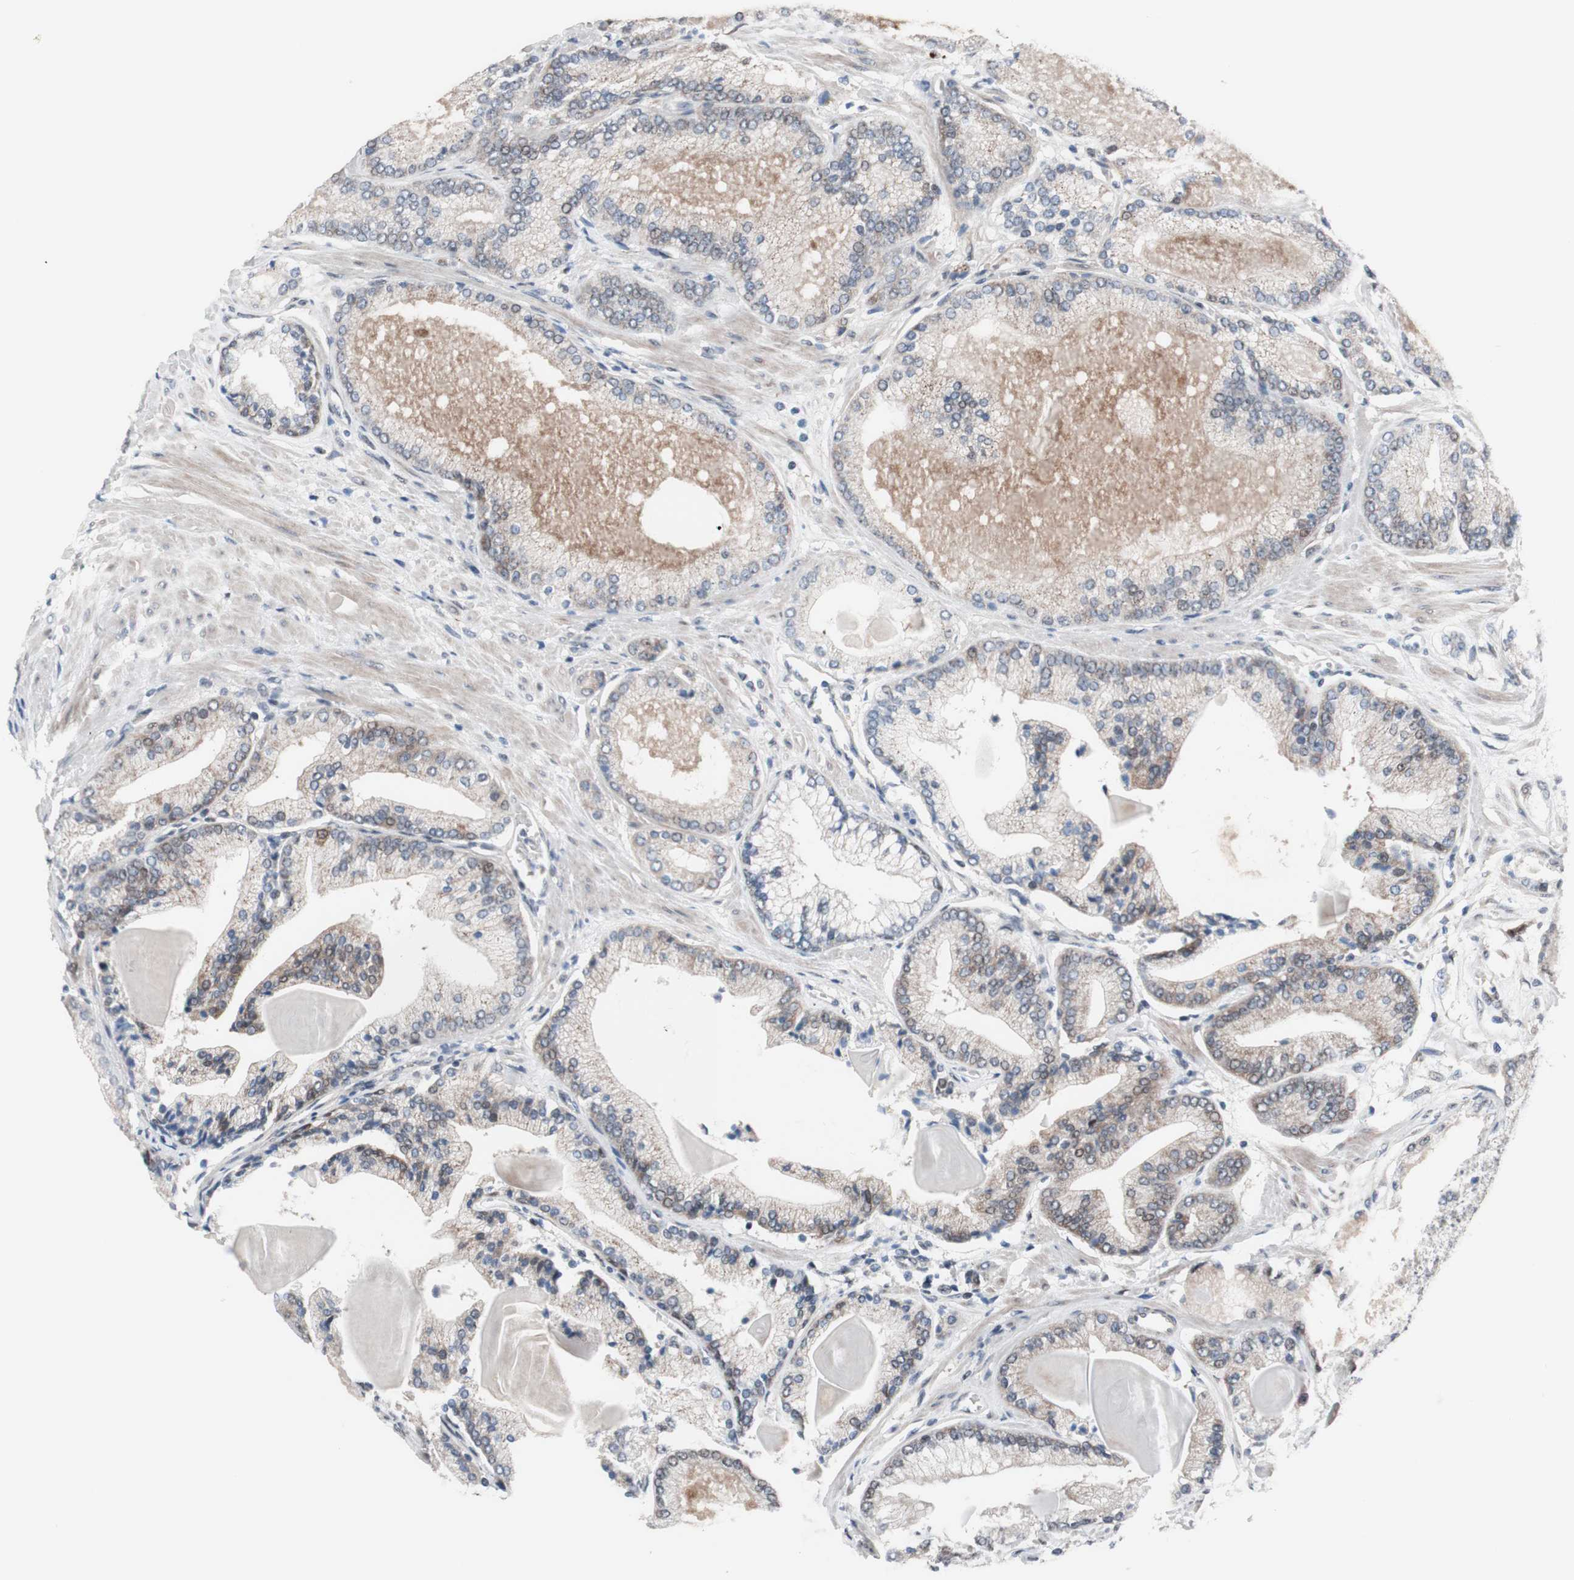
{"staining": {"intensity": "weak", "quantity": "<25%", "location": "cytoplasmic/membranous,nuclear"}, "tissue": "prostate cancer", "cell_type": "Tumor cells", "image_type": "cancer", "snomed": [{"axis": "morphology", "description": "Adenocarcinoma, Low grade"}, {"axis": "topography", "description": "Prostate"}], "caption": "There is no significant positivity in tumor cells of prostate cancer.", "gene": "PHTF2", "patient": {"sex": "male", "age": 59}}